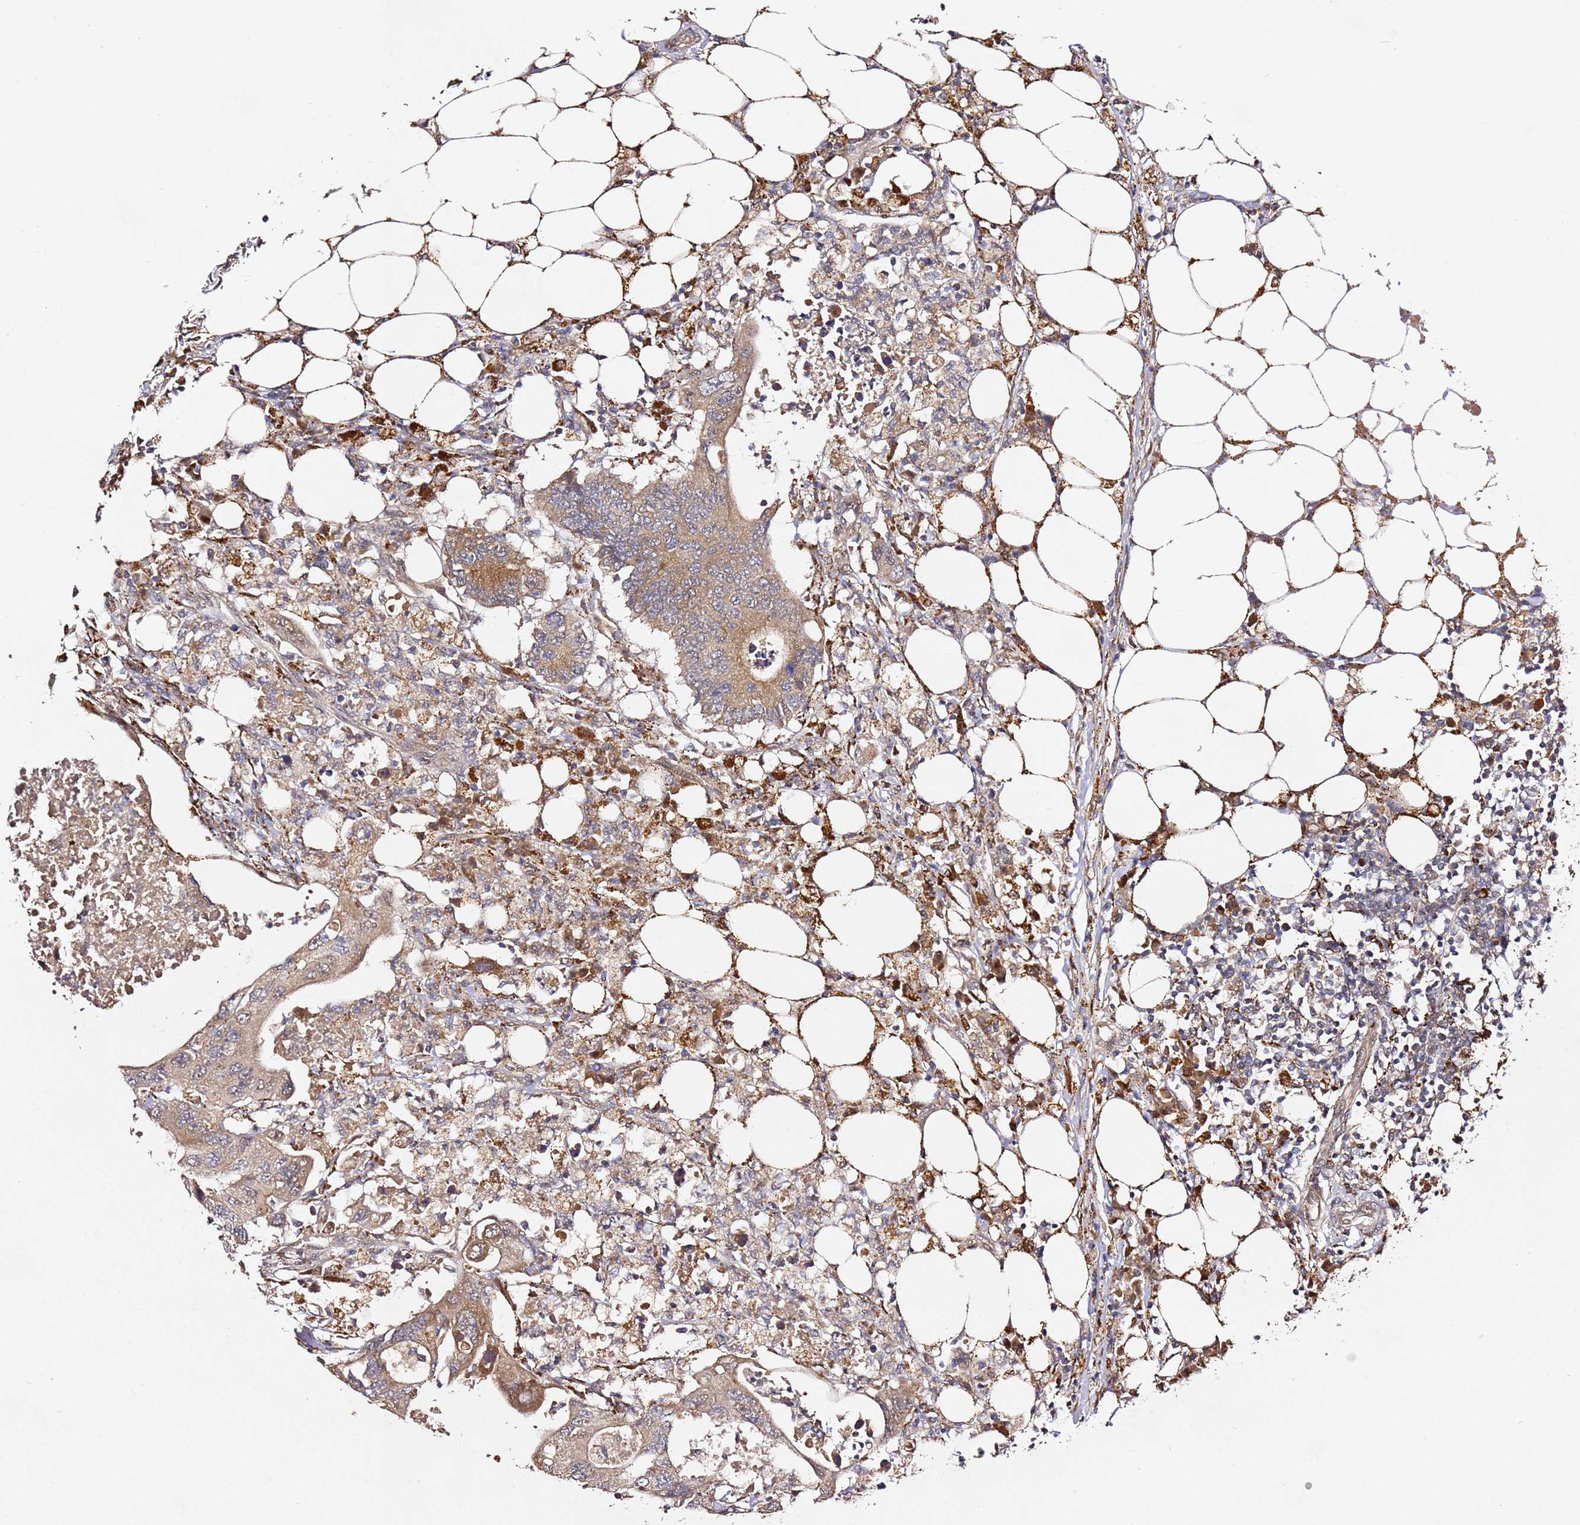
{"staining": {"intensity": "moderate", "quantity": ">75%", "location": "cytoplasmic/membranous"}, "tissue": "colorectal cancer", "cell_type": "Tumor cells", "image_type": "cancer", "snomed": [{"axis": "morphology", "description": "Adenocarcinoma, NOS"}, {"axis": "topography", "description": "Colon"}], "caption": "A medium amount of moderate cytoplasmic/membranous staining is seen in about >75% of tumor cells in colorectal cancer (adenocarcinoma) tissue.", "gene": "ALG11", "patient": {"sex": "male", "age": 71}}